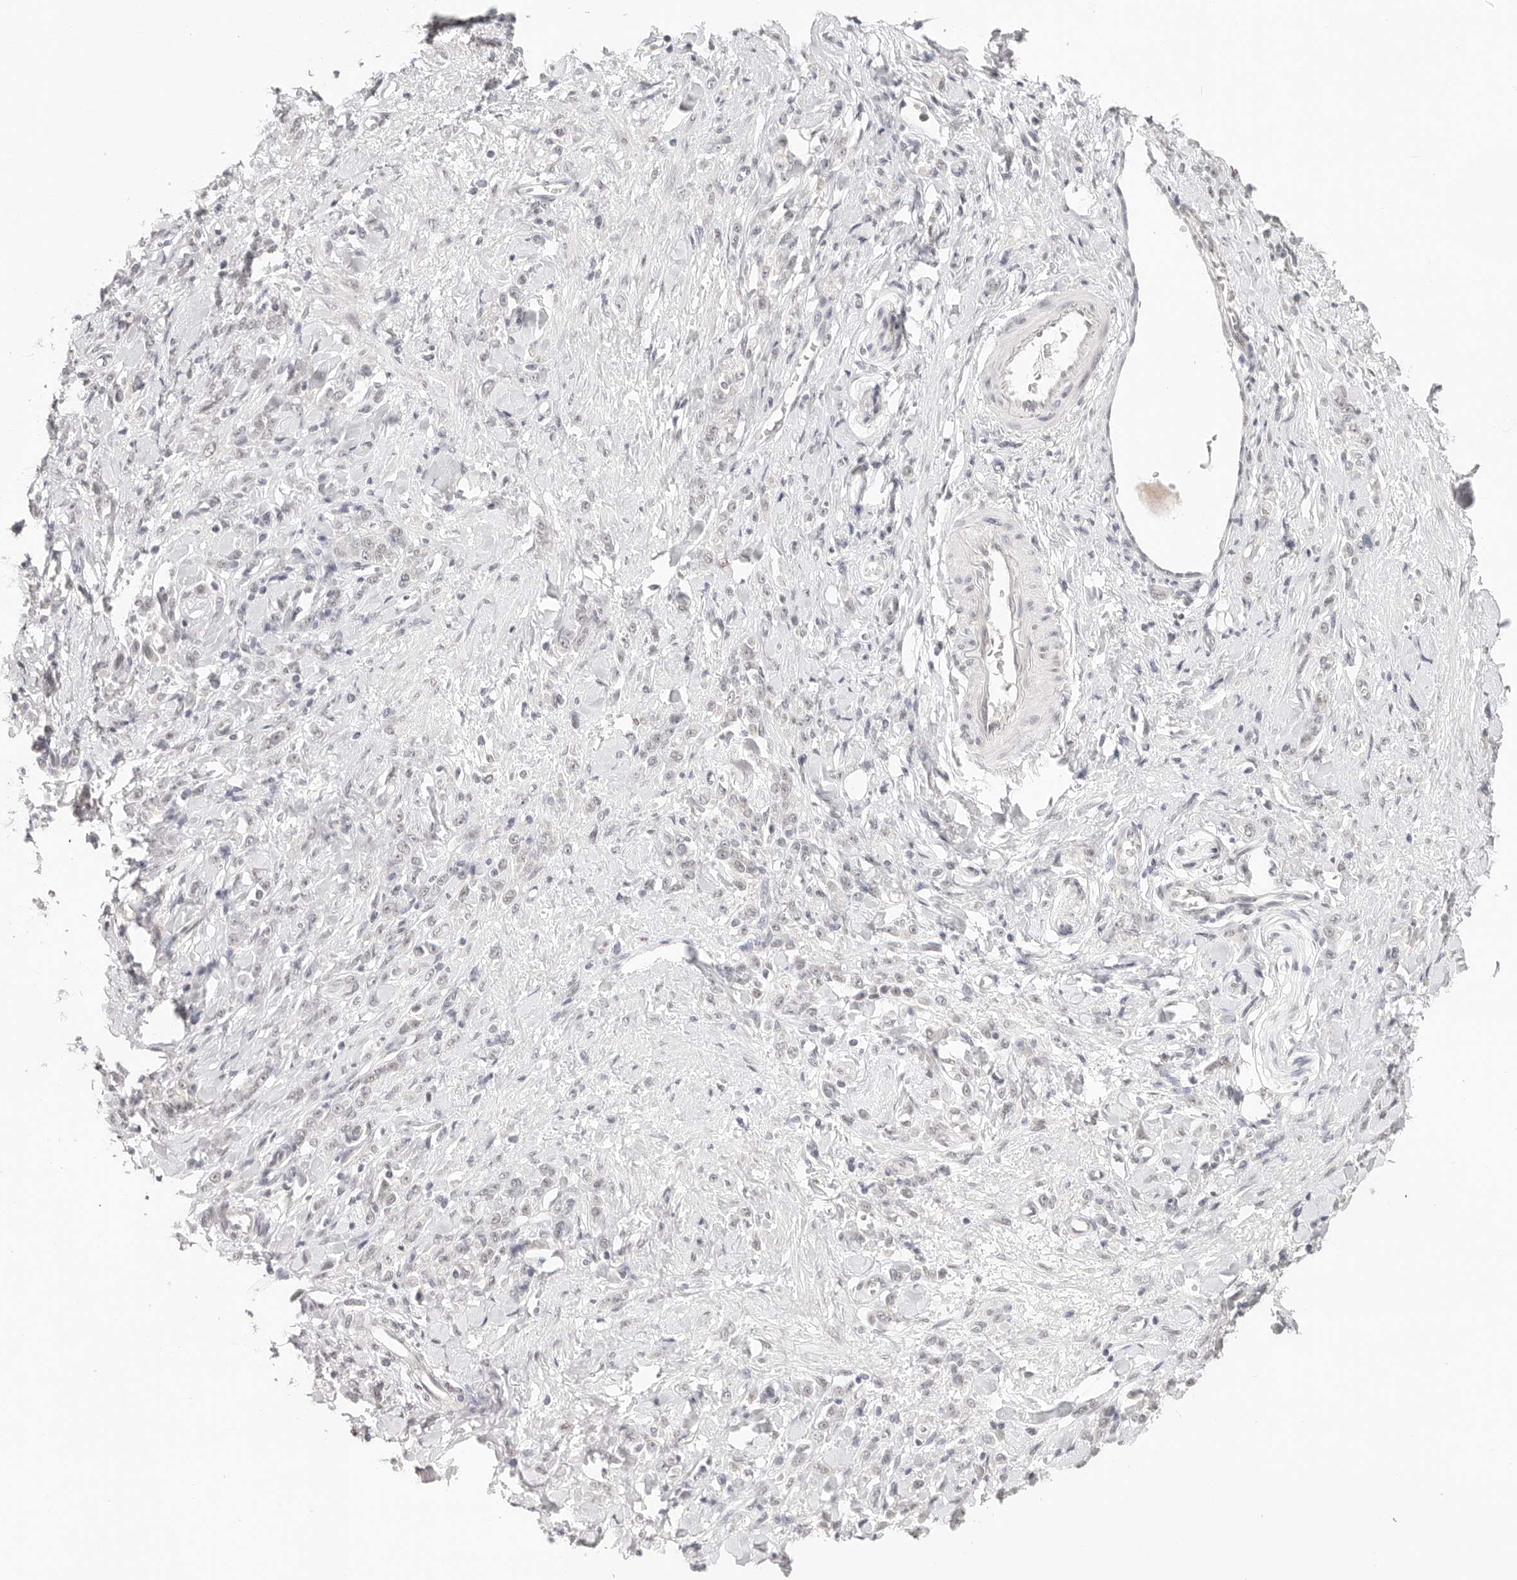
{"staining": {"intensity": "negative", "quantity": "none", "location": "none"}, "tissue": "stomach cancer", "cell_type": "Tumor cells", "image_type": "cancer", "snomed": [{"axis": "morphology", "description": "Normal tissue, NOS"}, {"axis": "morphology", "description": "Adenocarcinoma, NOS"}, {"axis": "topography", "description": "Stomach"}], "caption": "Immunohistochemistry (IHC) image of human stomach cancer (adenocarcinoma) stained for a protein (brown), which demonstrates no positivity in tumor cells.", "gene": "RFC3", "patient": {"sex": "male", "age": 82}}